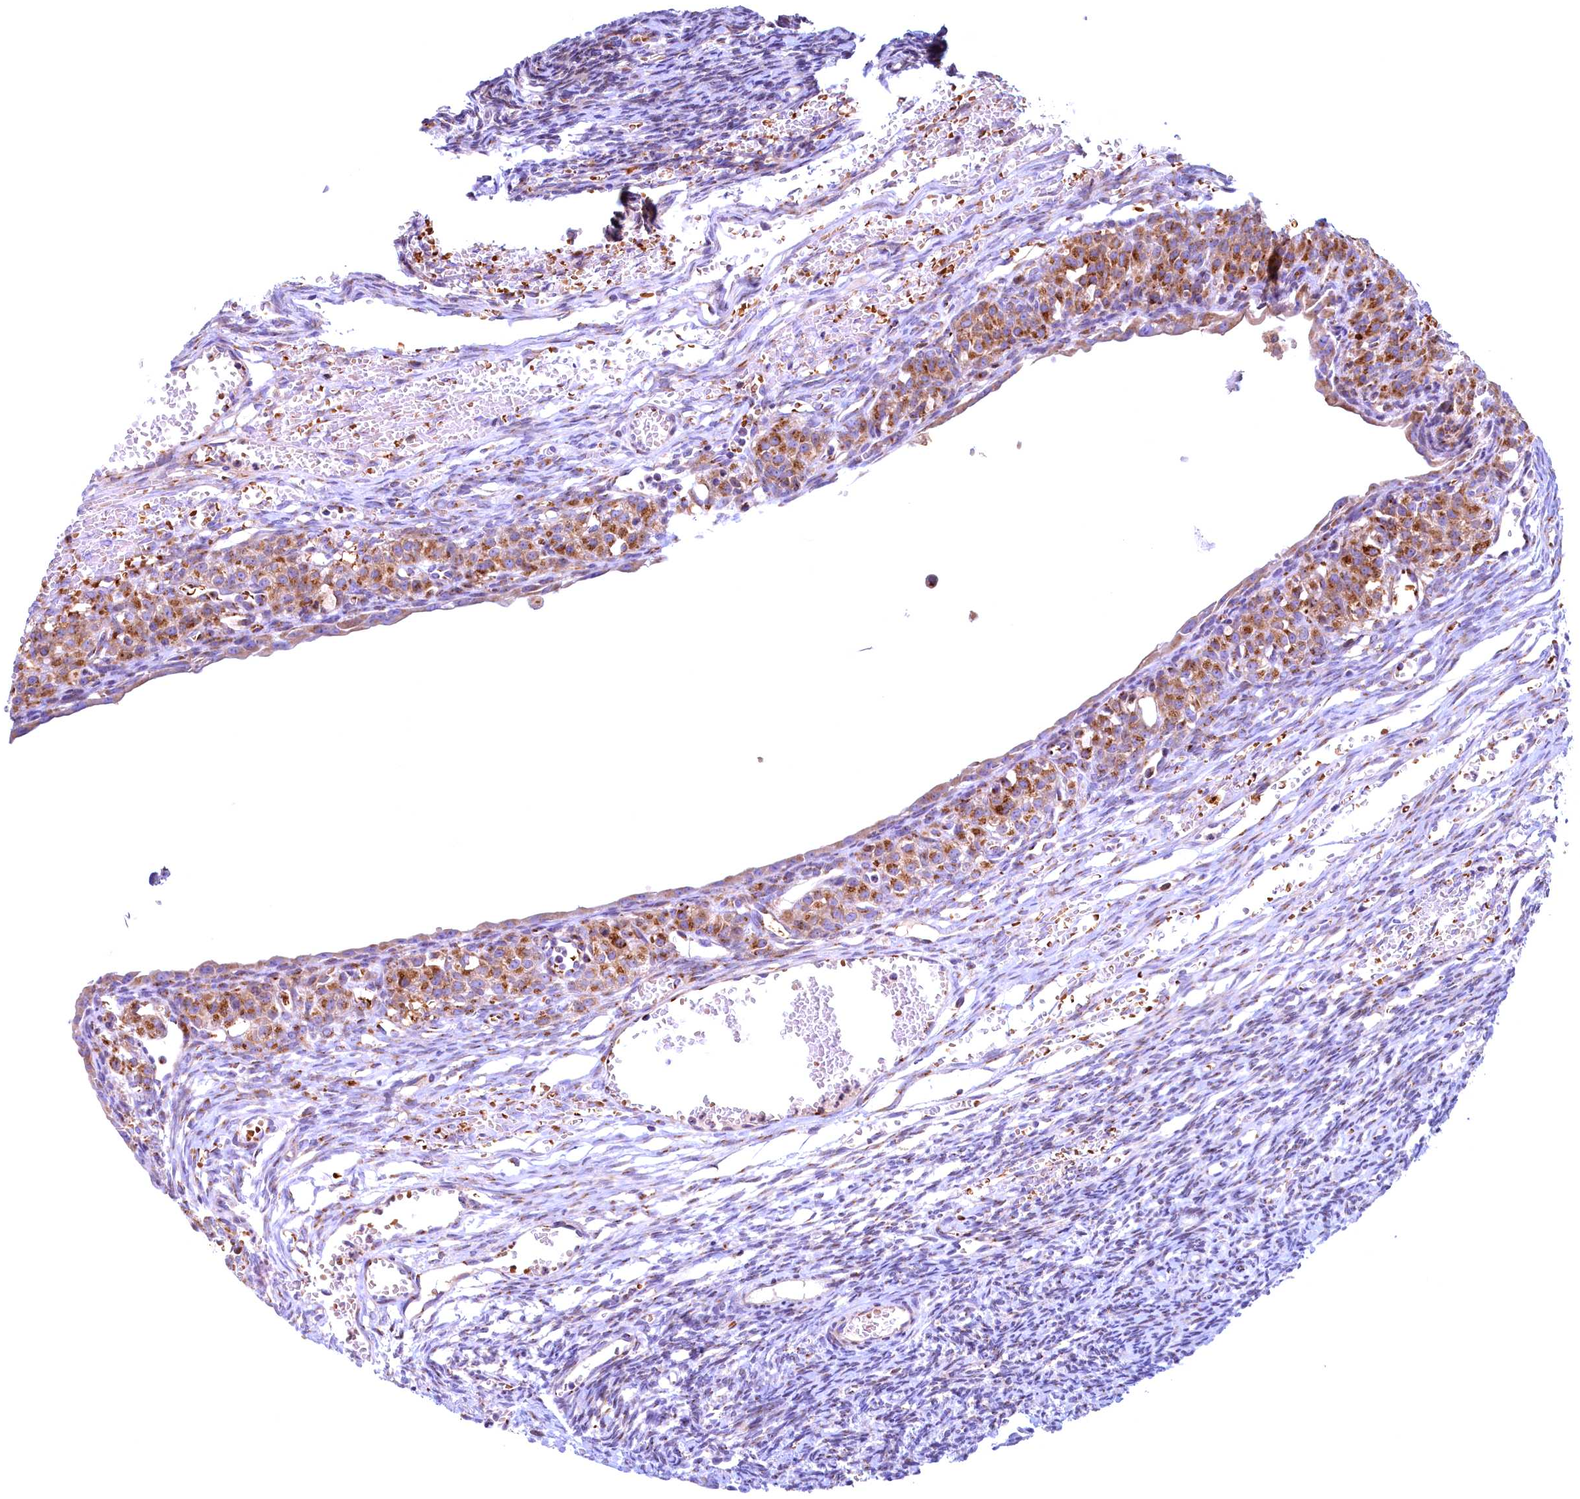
{"staining": {"intensity": "weak", "quantity": "25%-75%", "location": "cytoplasmic/membranous"}, "tissue": "ovary", "cell_type": "Ovarian stroma cells", "image_type": "normal", "snomed": [{"axis": "morphology", "description": "Normal tissue, NOS"}, {"axis": "topography", "description": "Ovary"}], "caption": "Immunohistochemical staining of normal human ovary displays low levels of weak cytoplasmic/membranous expression in approximately 25%-75% of ovarian stroma cells. The protein of interest is shown in brown color, while the nuclei are stained blue.", "gene": "BLVRB", "patient": {"sex": "female", "age": 39}}